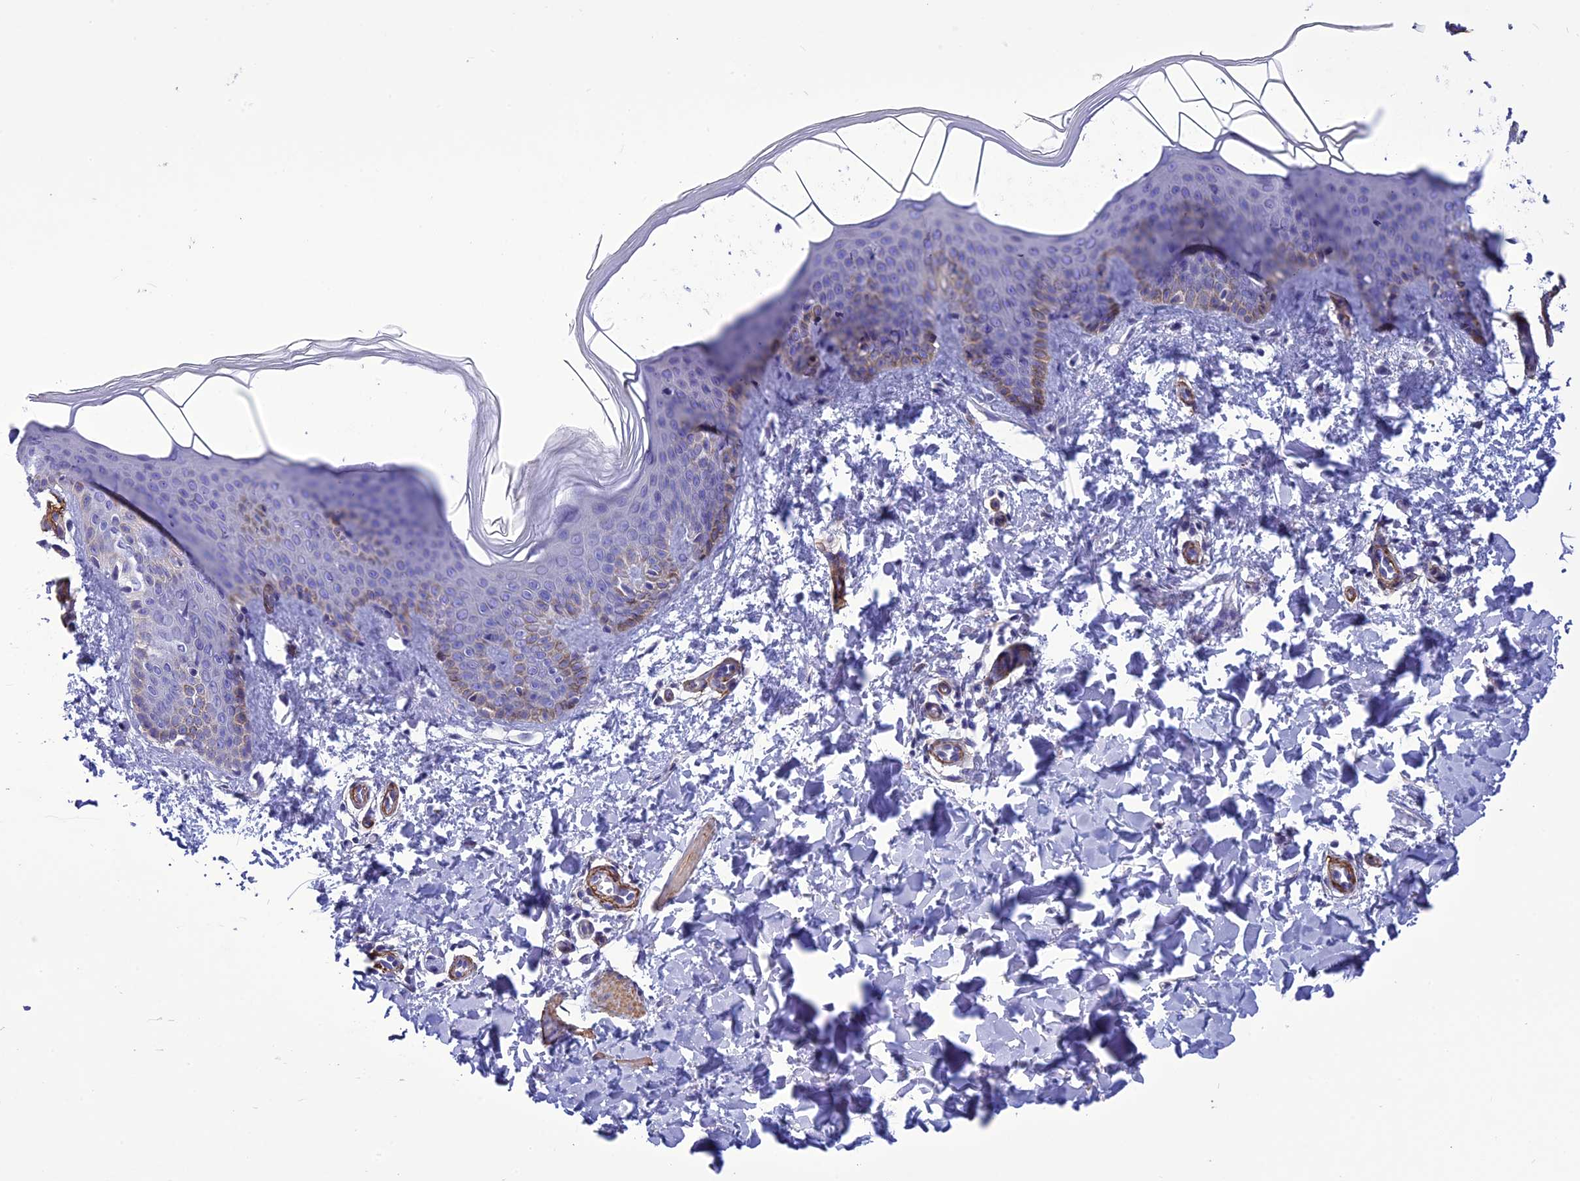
{"staining": {"intensity": "negative", "quantity": "none", "location": "none"}, "tissue": "skin", "cell_type": "Fibroblasts", "image_type": "normal", "snomed": [{"axis": "morphology", "description": "Normal tissue, NOS"}, {"axis": "topography", "description": "Skin"}], "caption": "Immunohistochemical staining of unremarkable skin reveals no significant staining in fibroblasts.", "gene": "NKD1", "patient": {"sex": "male", "age": 36}}